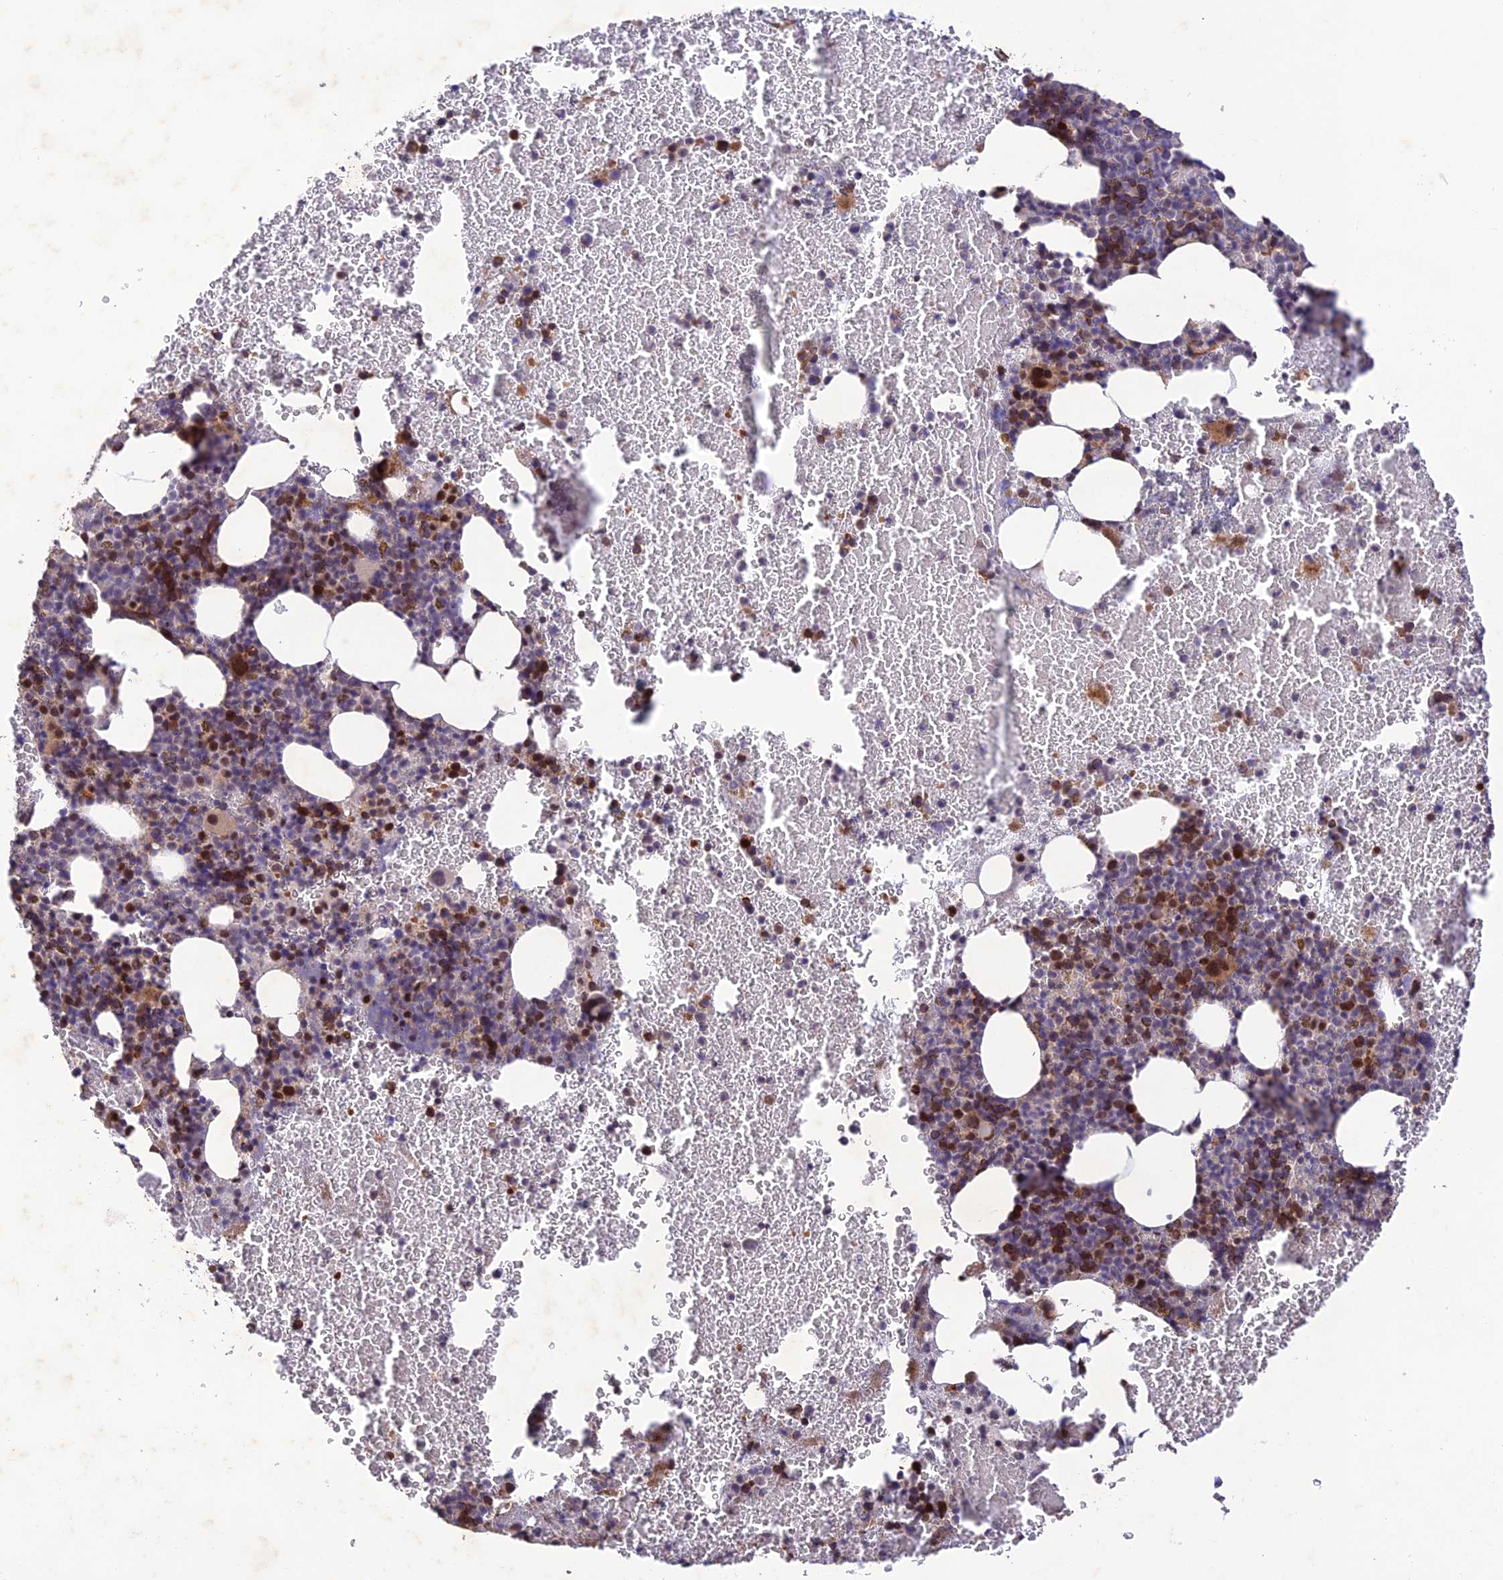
{"staining": {"intensity": "strong", "quantity": "25%-75%", "location": "cytoplasmic/membranous,nuclear"}, "tissue": "bone marrow", "cell_type": "Hematopoietic cells", "image_type": "normal", "snomed": [{"axis": "morphology", "description": "Normal tissue, NOS"}, {"axis": "topography", "description": "Bone marrow"}], "caption": "High-power microscopy captured an immunohistochemistry (IHC) histopathology image of unremarkable bone marrow, revealing strong cytoplasmic/membranous,nuclear expression in approximately 25%-75% of hematopoietic cells. (Stains: DAB (3,3'-diaminobenzidine) in brown, nuclei in blue, Microscopy: brightfield microscopy at high magnification).", "gene": "WDR55", "patient": {"sex": "female", "age": 48}}